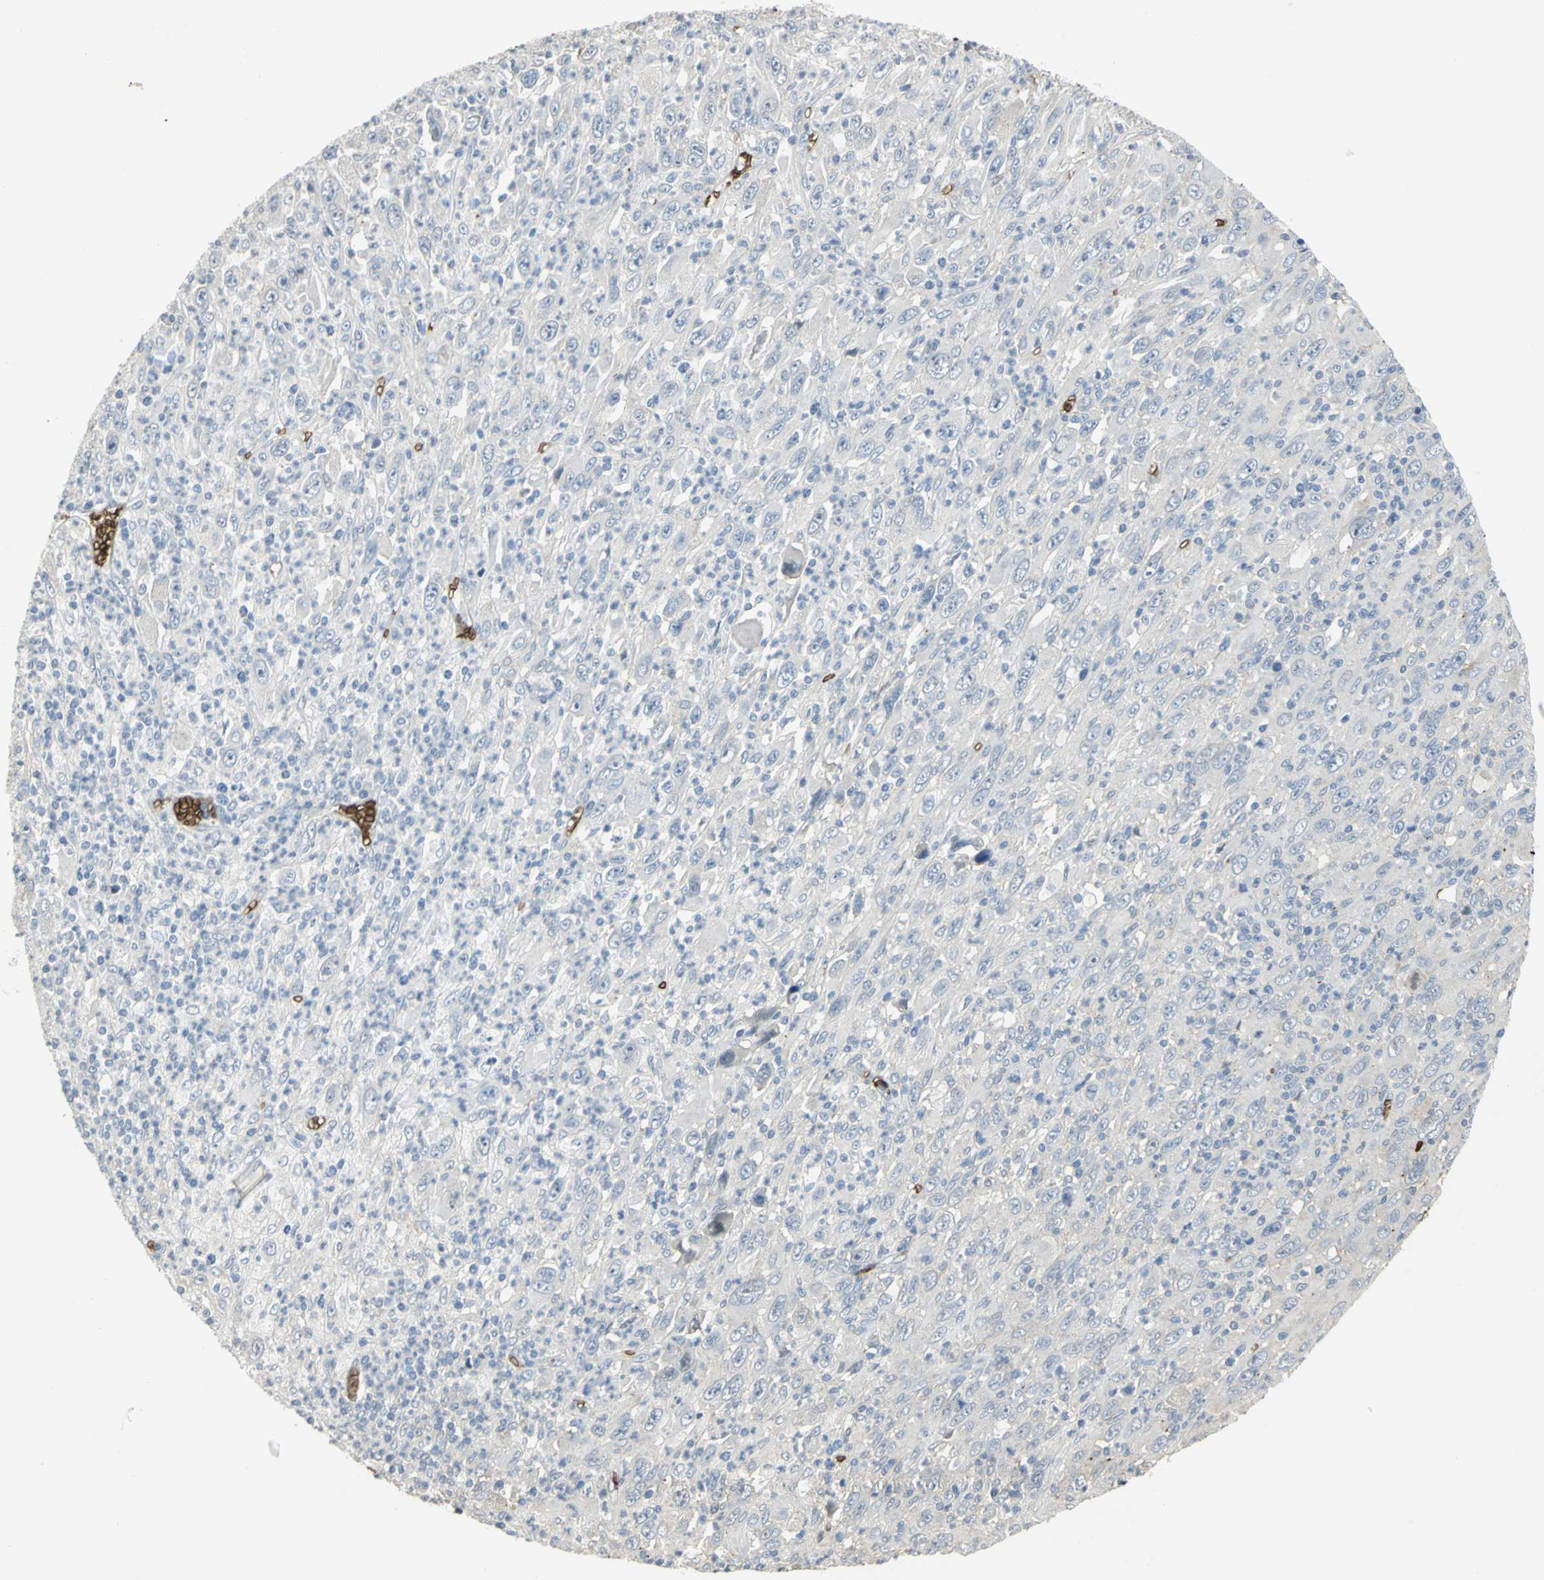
{"staining": {"intensity": "negative", "quantity": "none", "location": "none"}, "tissue": "melanoma", "cell_type": "Tumor cells", "image_type": "cancer", "snomed": [{"axis": "morphology", "description": "Malignant melanoma, Metastatic site"}, {"axis": "topography", "description": "Skin"}], "caption": "This is a micrograph of IHC staining of malignant melanoma (metastatic site), which shows no staining in tumor cells.", "gene": "ANK1", "patient": {"sex": "female", "age": 56}}